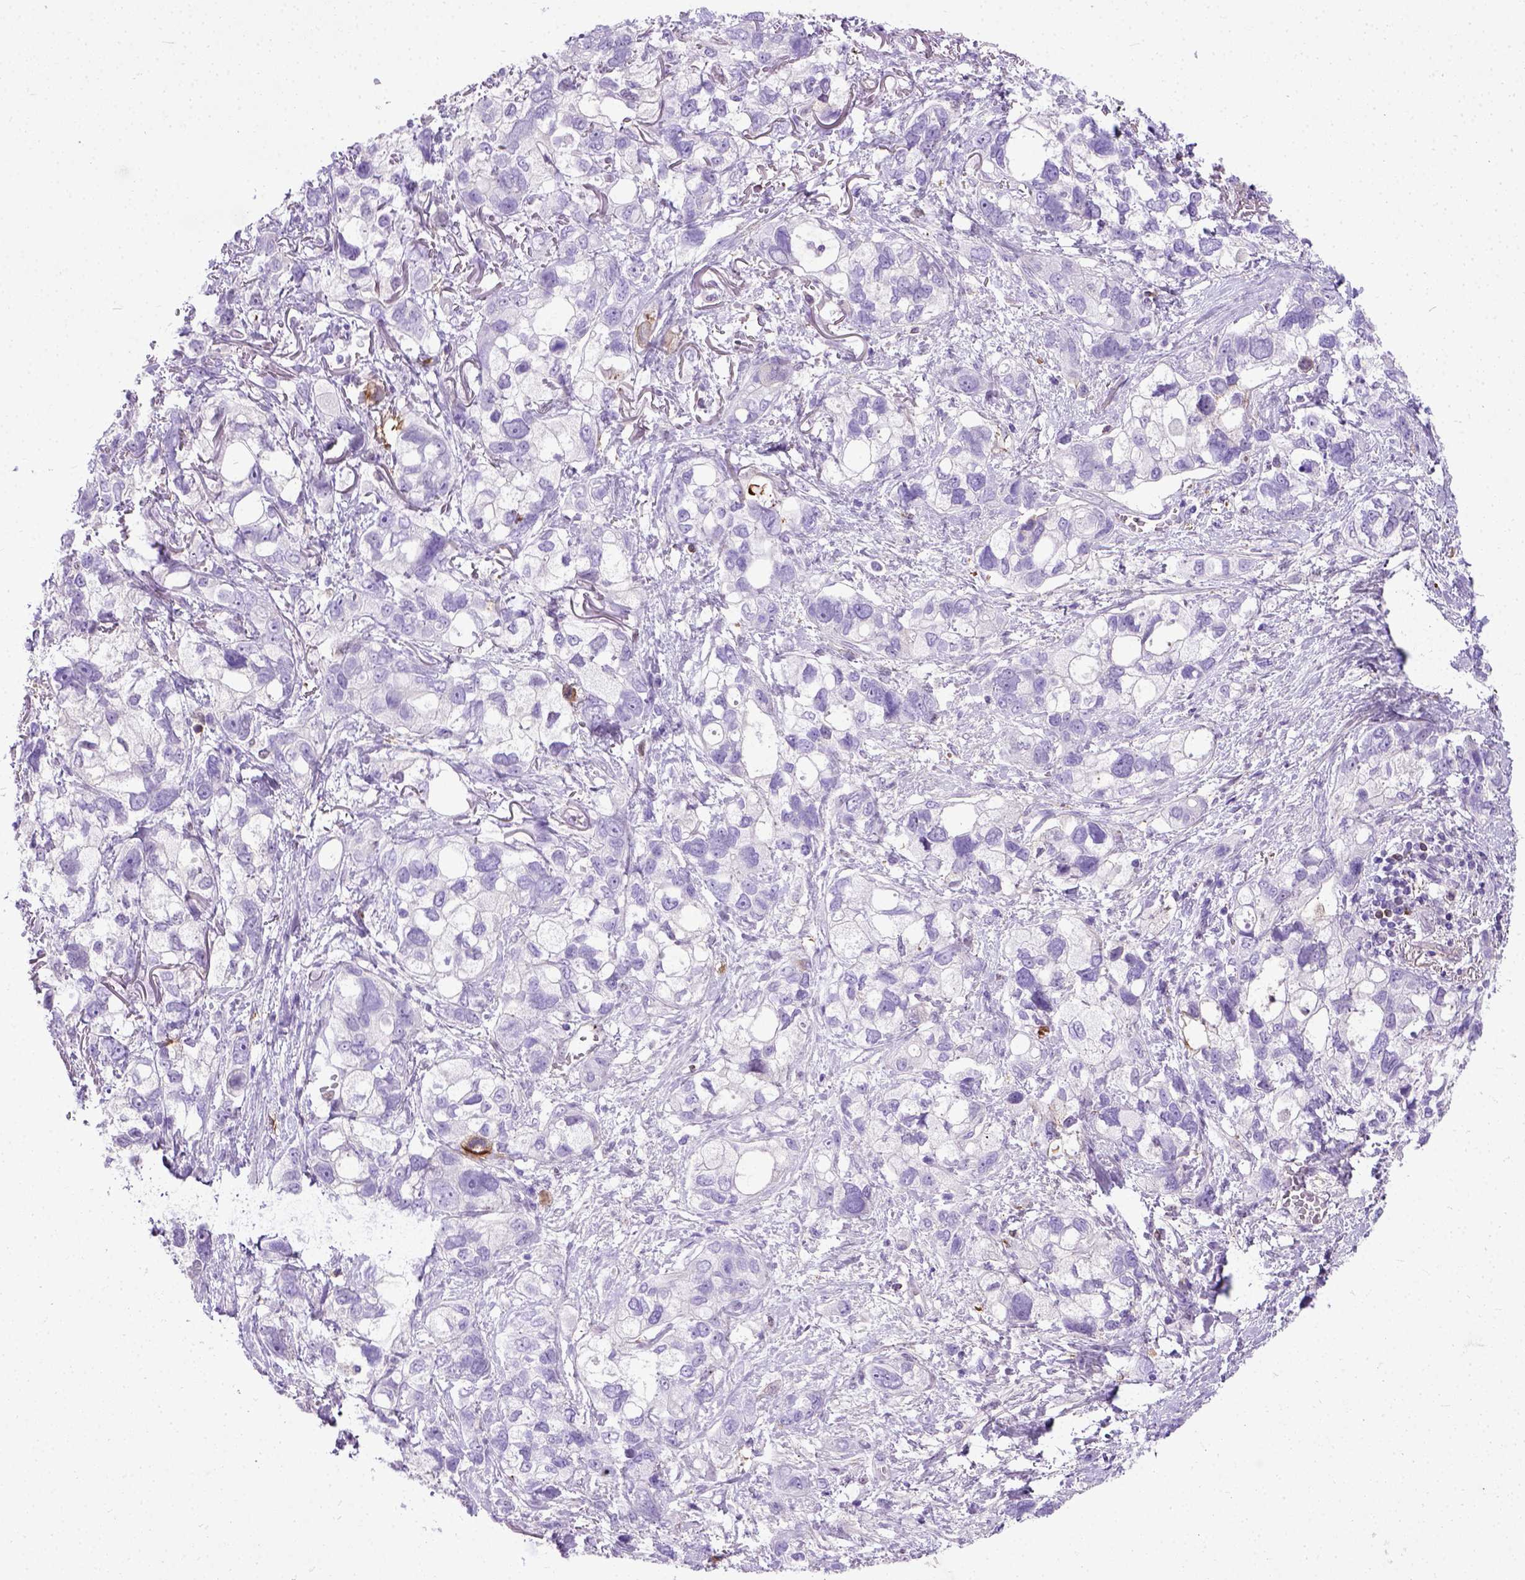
{"staining": {"intensity": "negative", "quantity": "none", "location": "none"}, "tissue": "stomach cancer", "cell_type": "Tumor cells", "image_type": "cancer", "snomed": [{"axis": "morphology", "description": "Adenocarcinoma, NOS"}, {"axis": "topography", "description": "Stomach, upper"}], "caption": "Human adenocarcinoma (stomach) stained for a protein using IHC displays no expression in tumor cells.", "gene": "ADAMTS8", "patient": {"sex": "female", "age": 81}}